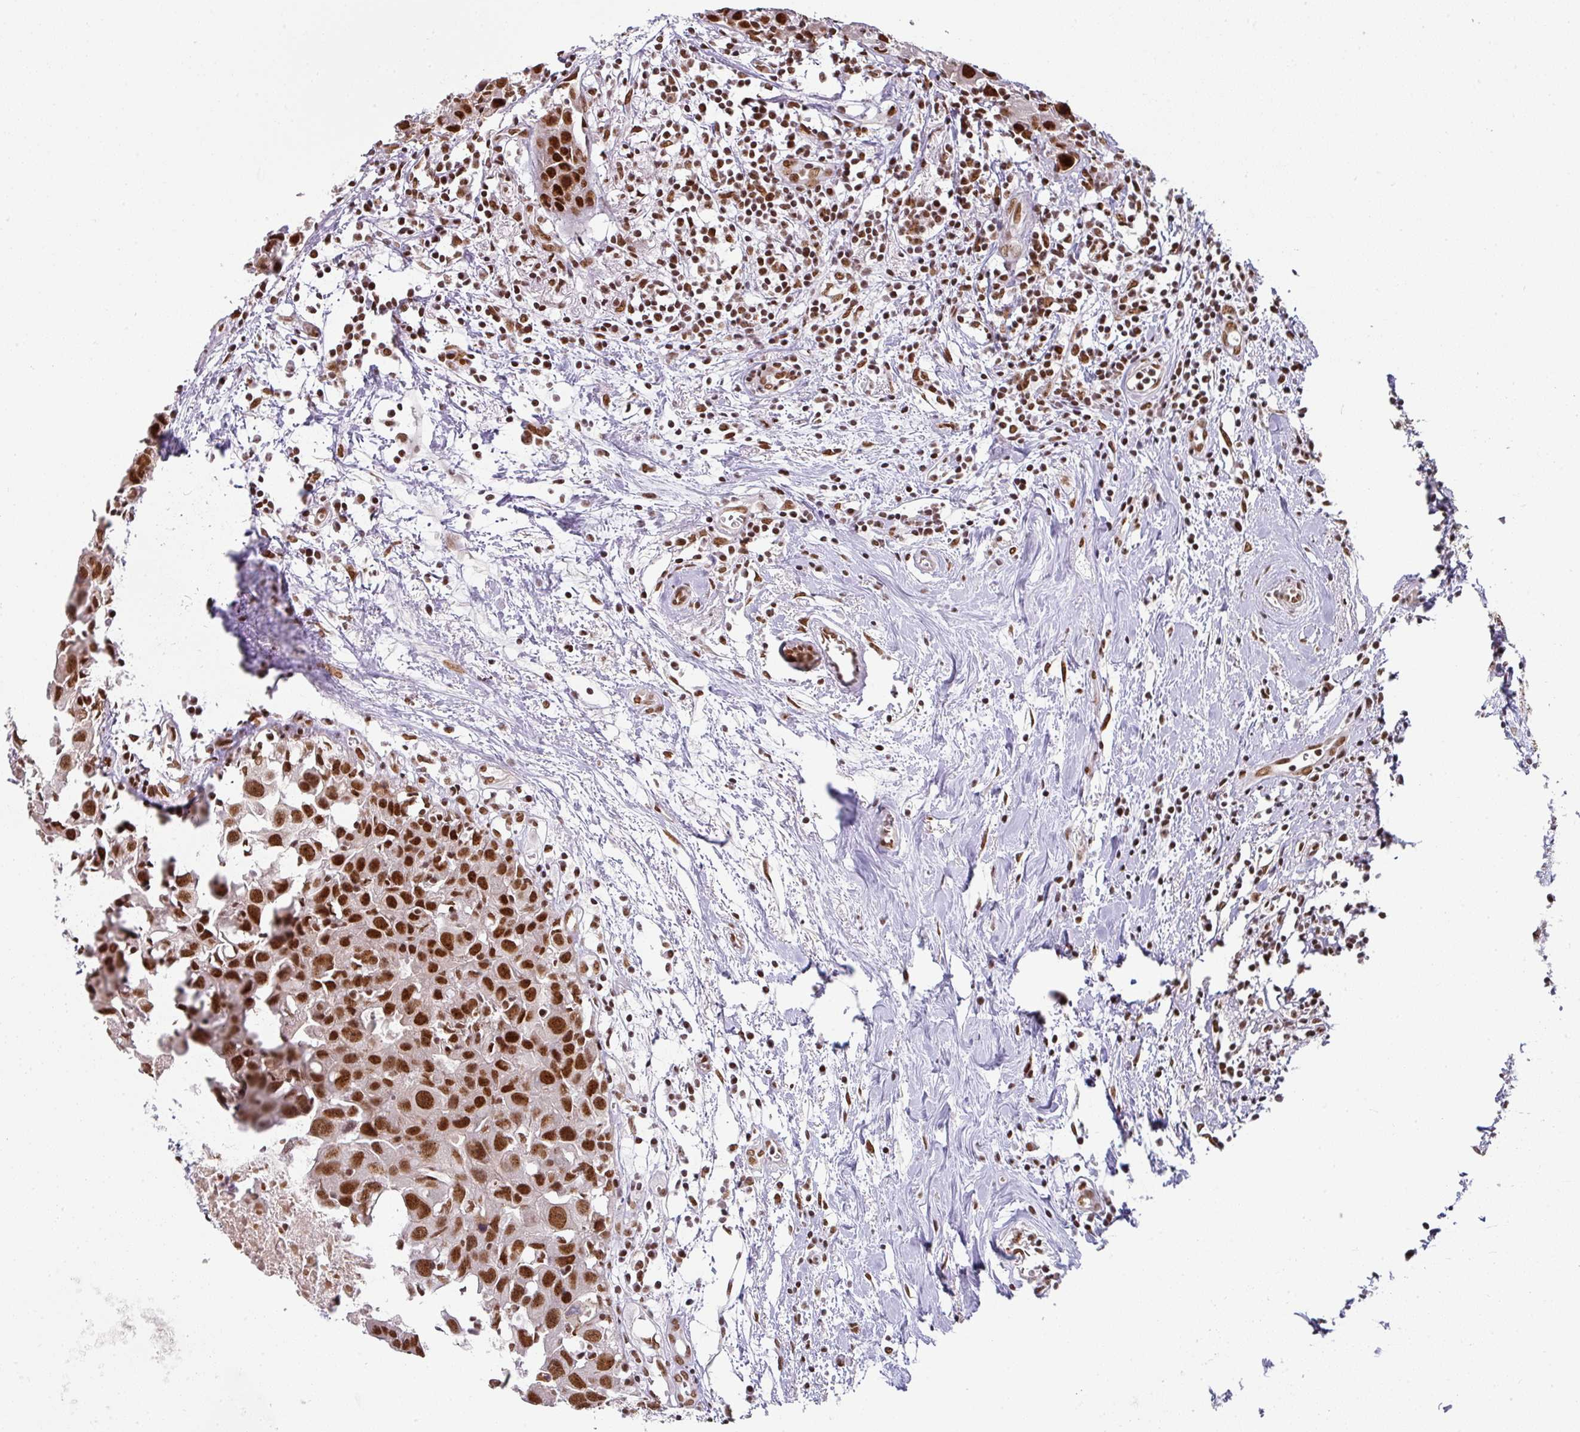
{"staining": {"intensity": "strong", "quantity": ">75%", "location": "nuclear"}, "tissue": "breast cancer", "cell_type": "Tumor cells", "image_type": "cancer", "snomed": [{"axis": "morphology", "description": "Carcinoma, NOS"}, {"axis": "topography", "description": "Breast"}], "caption": "Brown immunohistochemical staining in breast cancer (carcinoma) demonstrates strong nuclear staining in approximately >75% of tumor cells.", "gene": "NCOA5", "patient": {"sex": "female", "age": 60}}